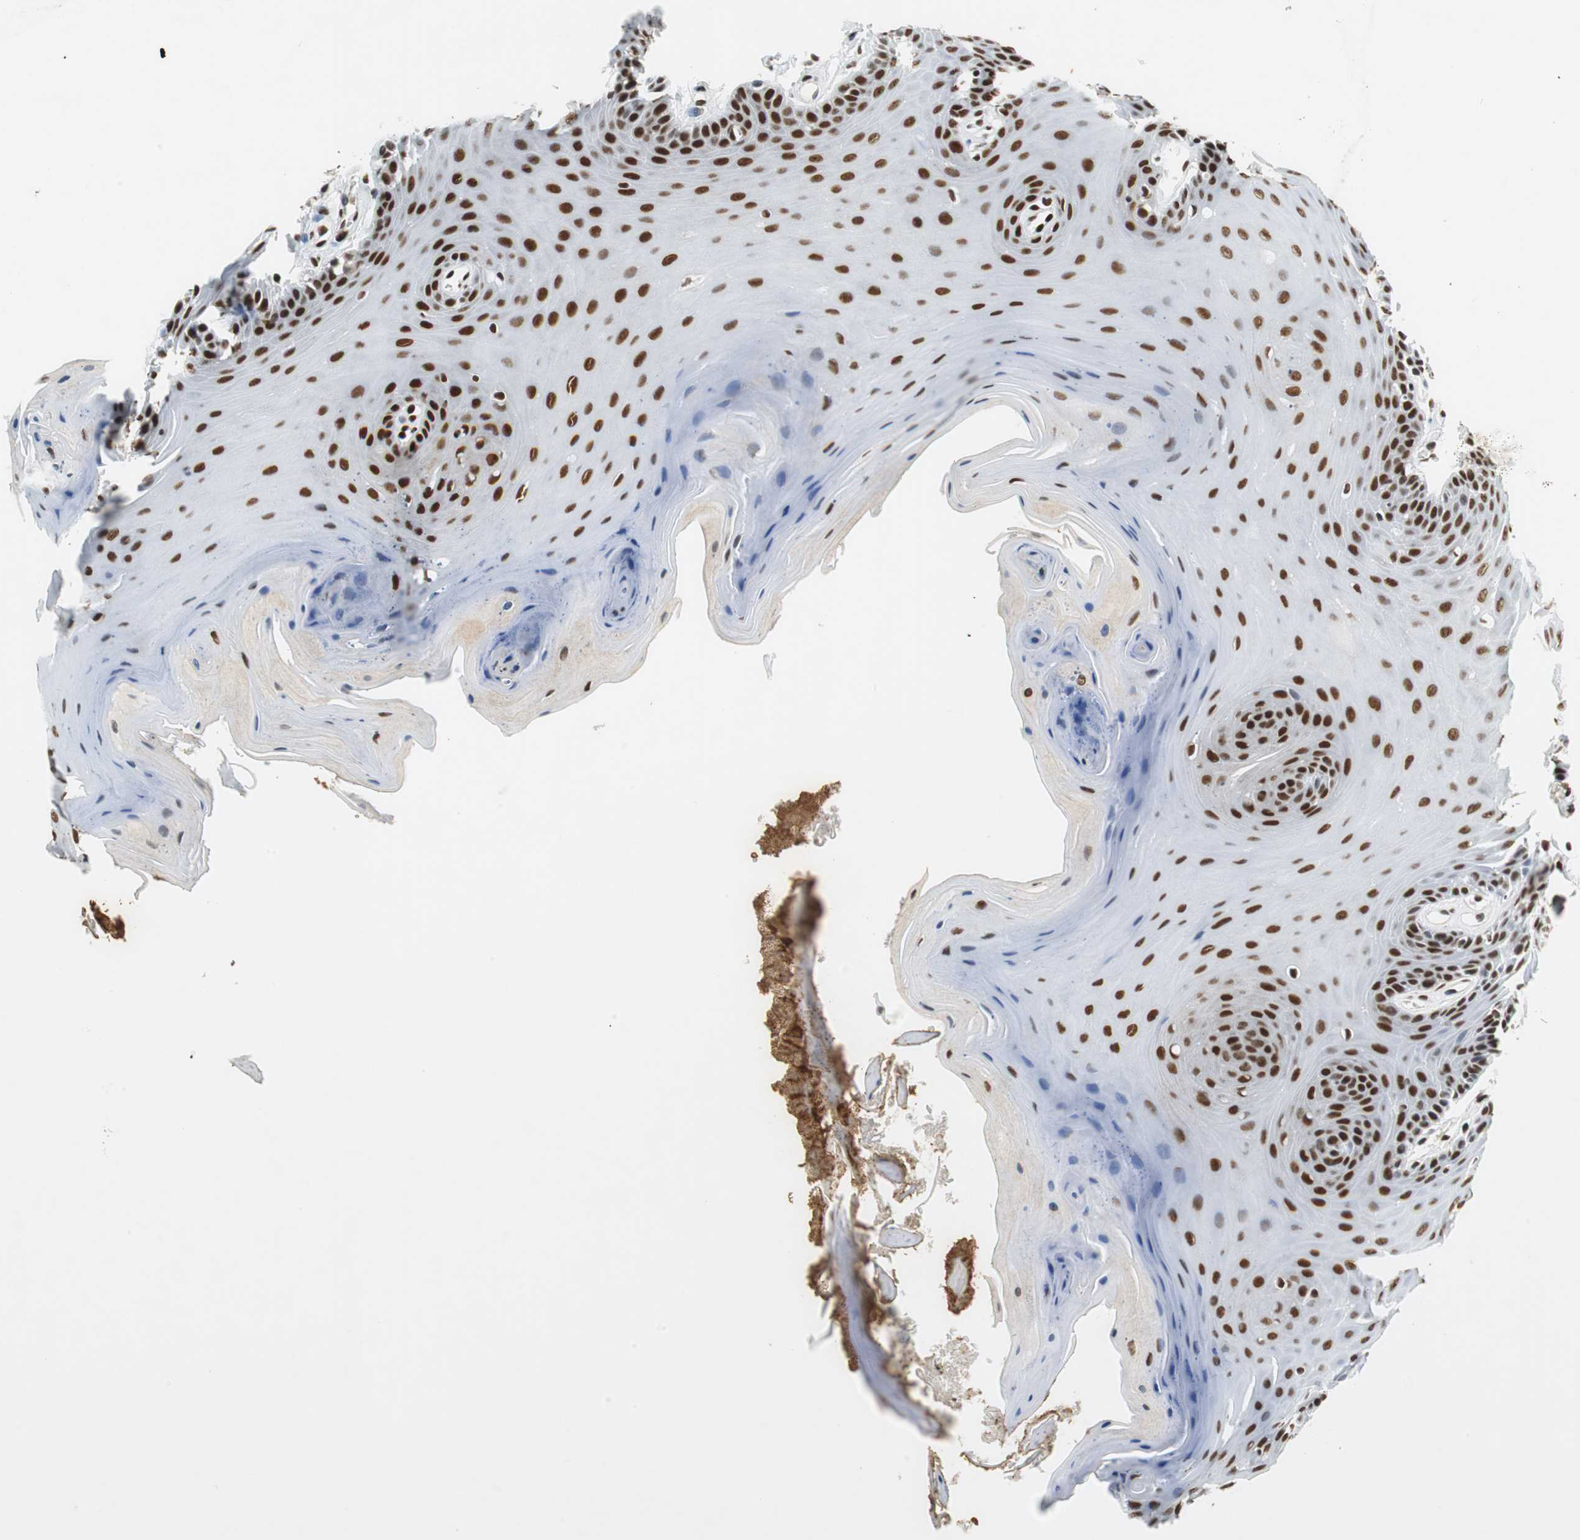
{"staining": {"intensity": "strong", "quantity": ">75%", "location": "nuclear"}, "tissue": "oral mucosa", "cell_type": "Squamous epithelial cells", "image_type": "normal", "snomed": [{"axis": "morphology", "description": "Normal tissue, NOS"}, {"axis": "morphology", "description": "Squamous cell carcinoma, NOS"}, {"axis": "topography", "description": "Skeletal muscle"}, {"axis": "topography", "description": "Oral tissue"}, {"axis": "topography", "description": "Head-Neck"}], "caption": "DAB immunohistochemical staining of normal human oral mucosa reveals strong nuclear protein staining in approximately >75% of squamous epithelial cells. (Brightfield microscopy of DAB IHC at high magnification).", "gene": "PRKDC", "patient": {"sex": "male", "age": 71}}